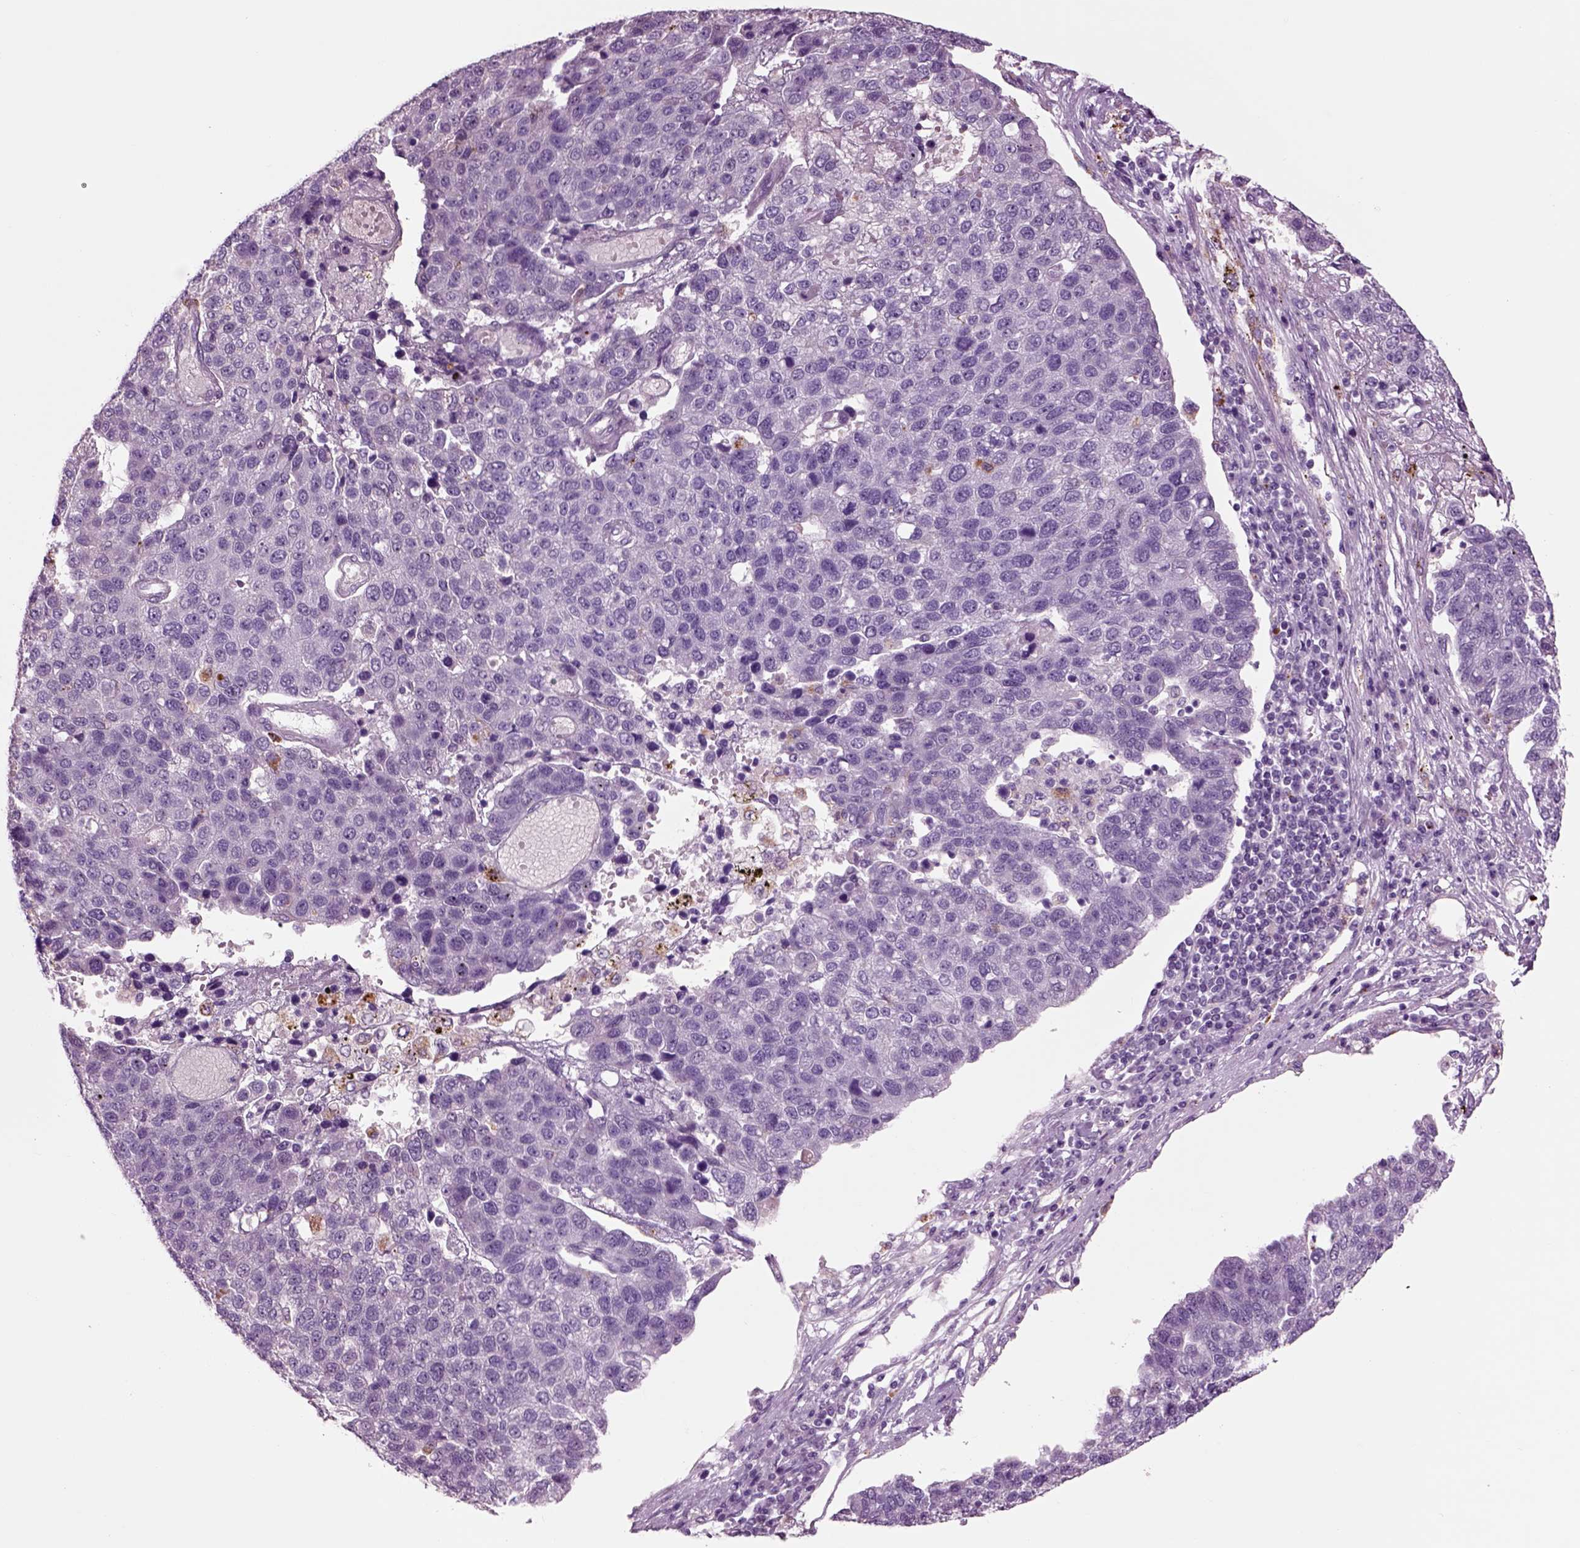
{"staining": {"intensity": "negative", "quantity": "none", "location": "none"}, "tissue": "pancreatic cancer", "cell_type": "Tumor cells", "image_type": "cancer", "snomed": [{"axis": "morphology", "description": "Adenocarcinoma, NOS"}, {"axis": "topography", "description": "Pancreas"}], "caption": "Micrograph shows no significant protein staining in tumor cells of pancreatic cancer (adenocarcinoma).", "gene": "CHGB", "patient": {"sex": "female", "age": 61}}